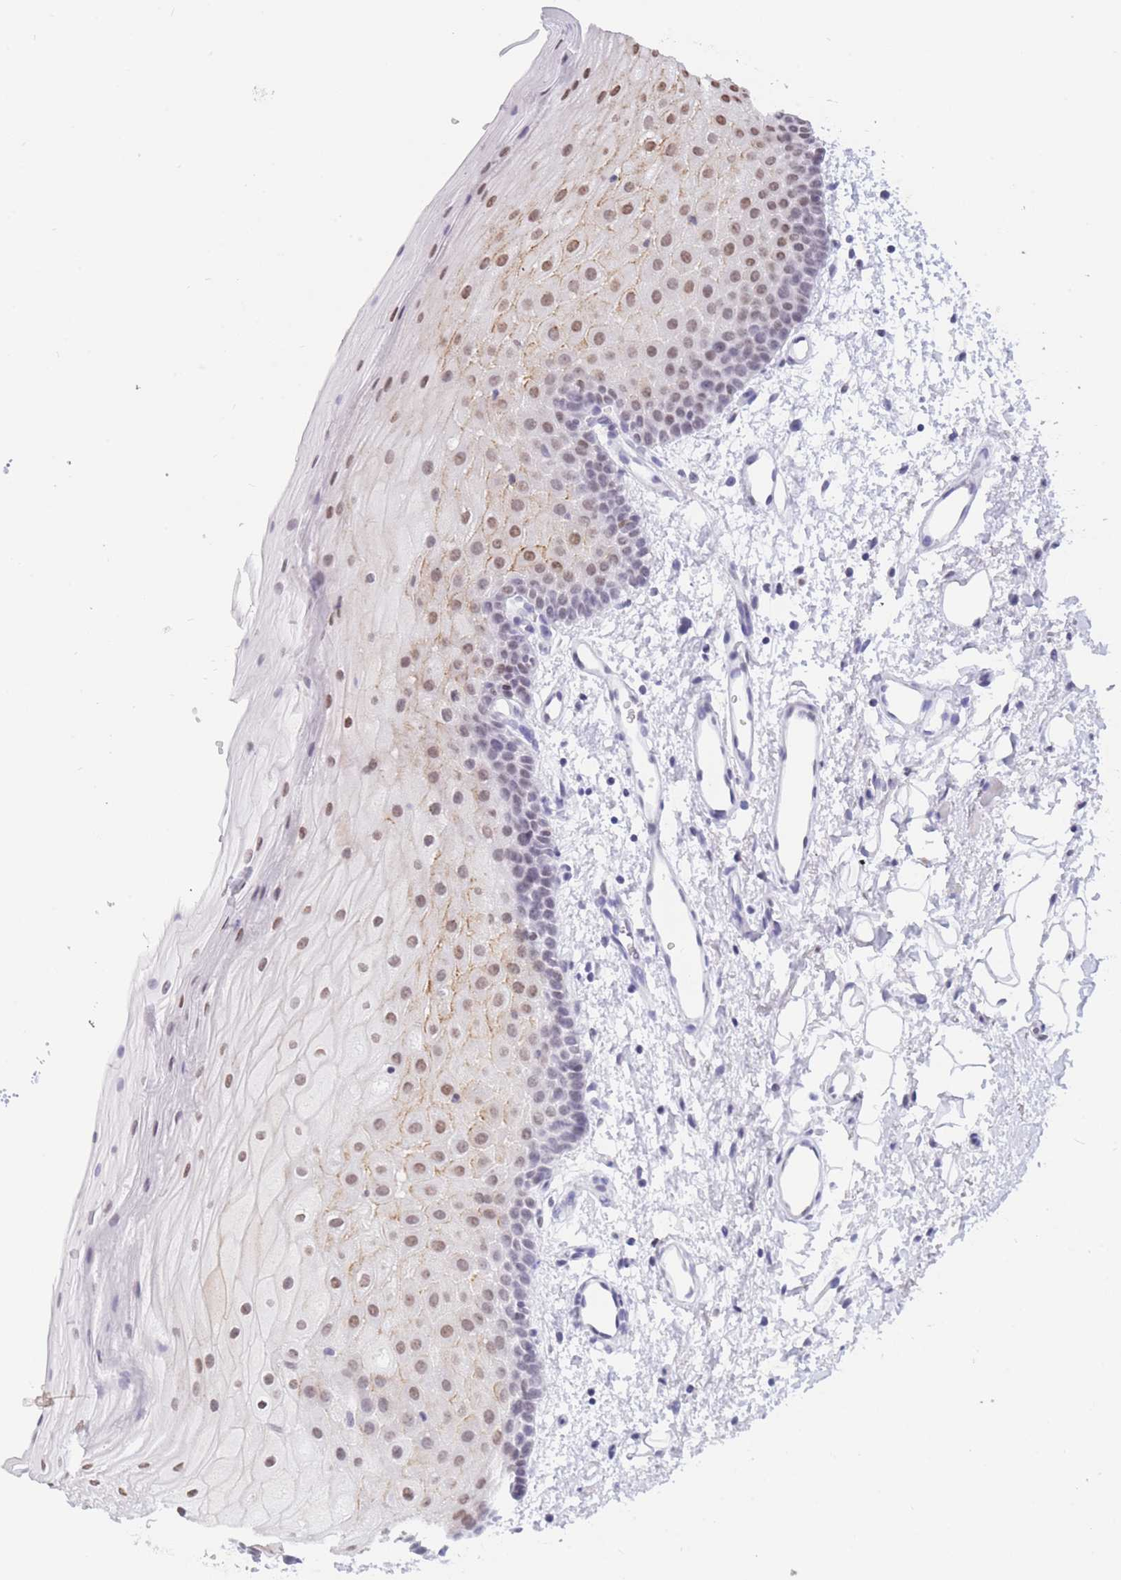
{"staining": {"intensity": "moderate", "quantity": "25%-75%", "location": "nuclear"}, "tissue": "oral mucosa", "cell_type": "Squamous epithelial cells", "image_type": "normal", "snomed": [{"axis": "morphology", "description": "Normal tissue, NOS"}, {"axis": "topography", "description": "Oral tissue"}], "caption": "Protein staining shows moderate nuclear staining in approximately 25%-75% of squamous epithelial cells in unremarkable oral mucosa.", "gene": "HMGN1", "patient": {"sex": "male", "age": 68}}